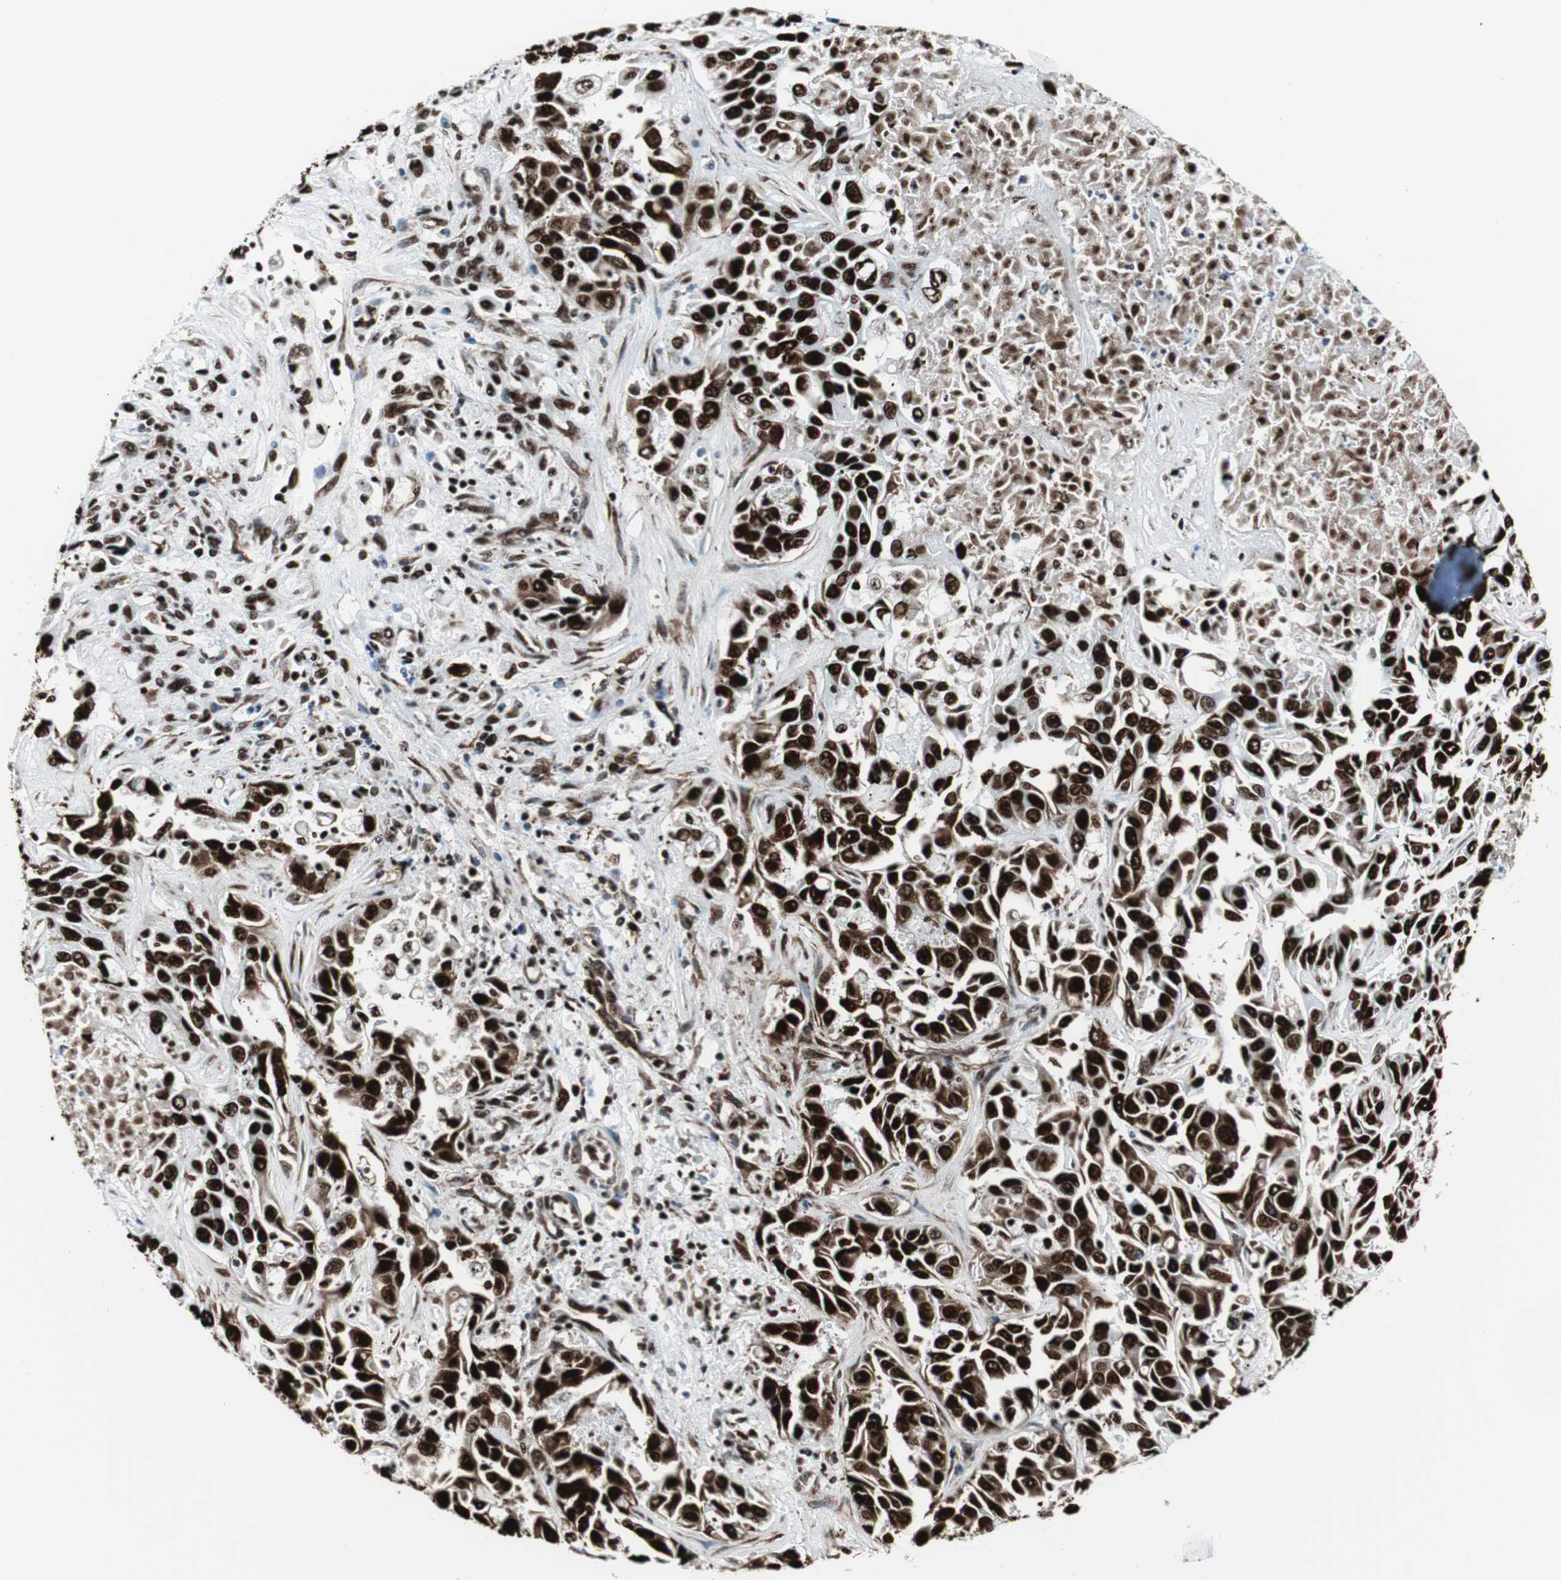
{"staining": {"intensity": "strong", "quantity": ">75%", "location": "cytoplasmic/membranous,nuclear"}, "tissue": "liver cancer", "cell_type": "Tumor cells", "image_type": "cancer", "snomed": [{"axis": "morphology", "description": "Cholangiocarcinoma"}, {"axis": "topography", "description": "Liver"}], "caption": "Protein expression by immunohistochemistry reveals strong cytoplasmic/membranous and nuclear staining in about >75% of tumor cells in liver cholangiocarcinoma.", "gene": "NCL", "patient": {"sex": "female", "age": 52}}